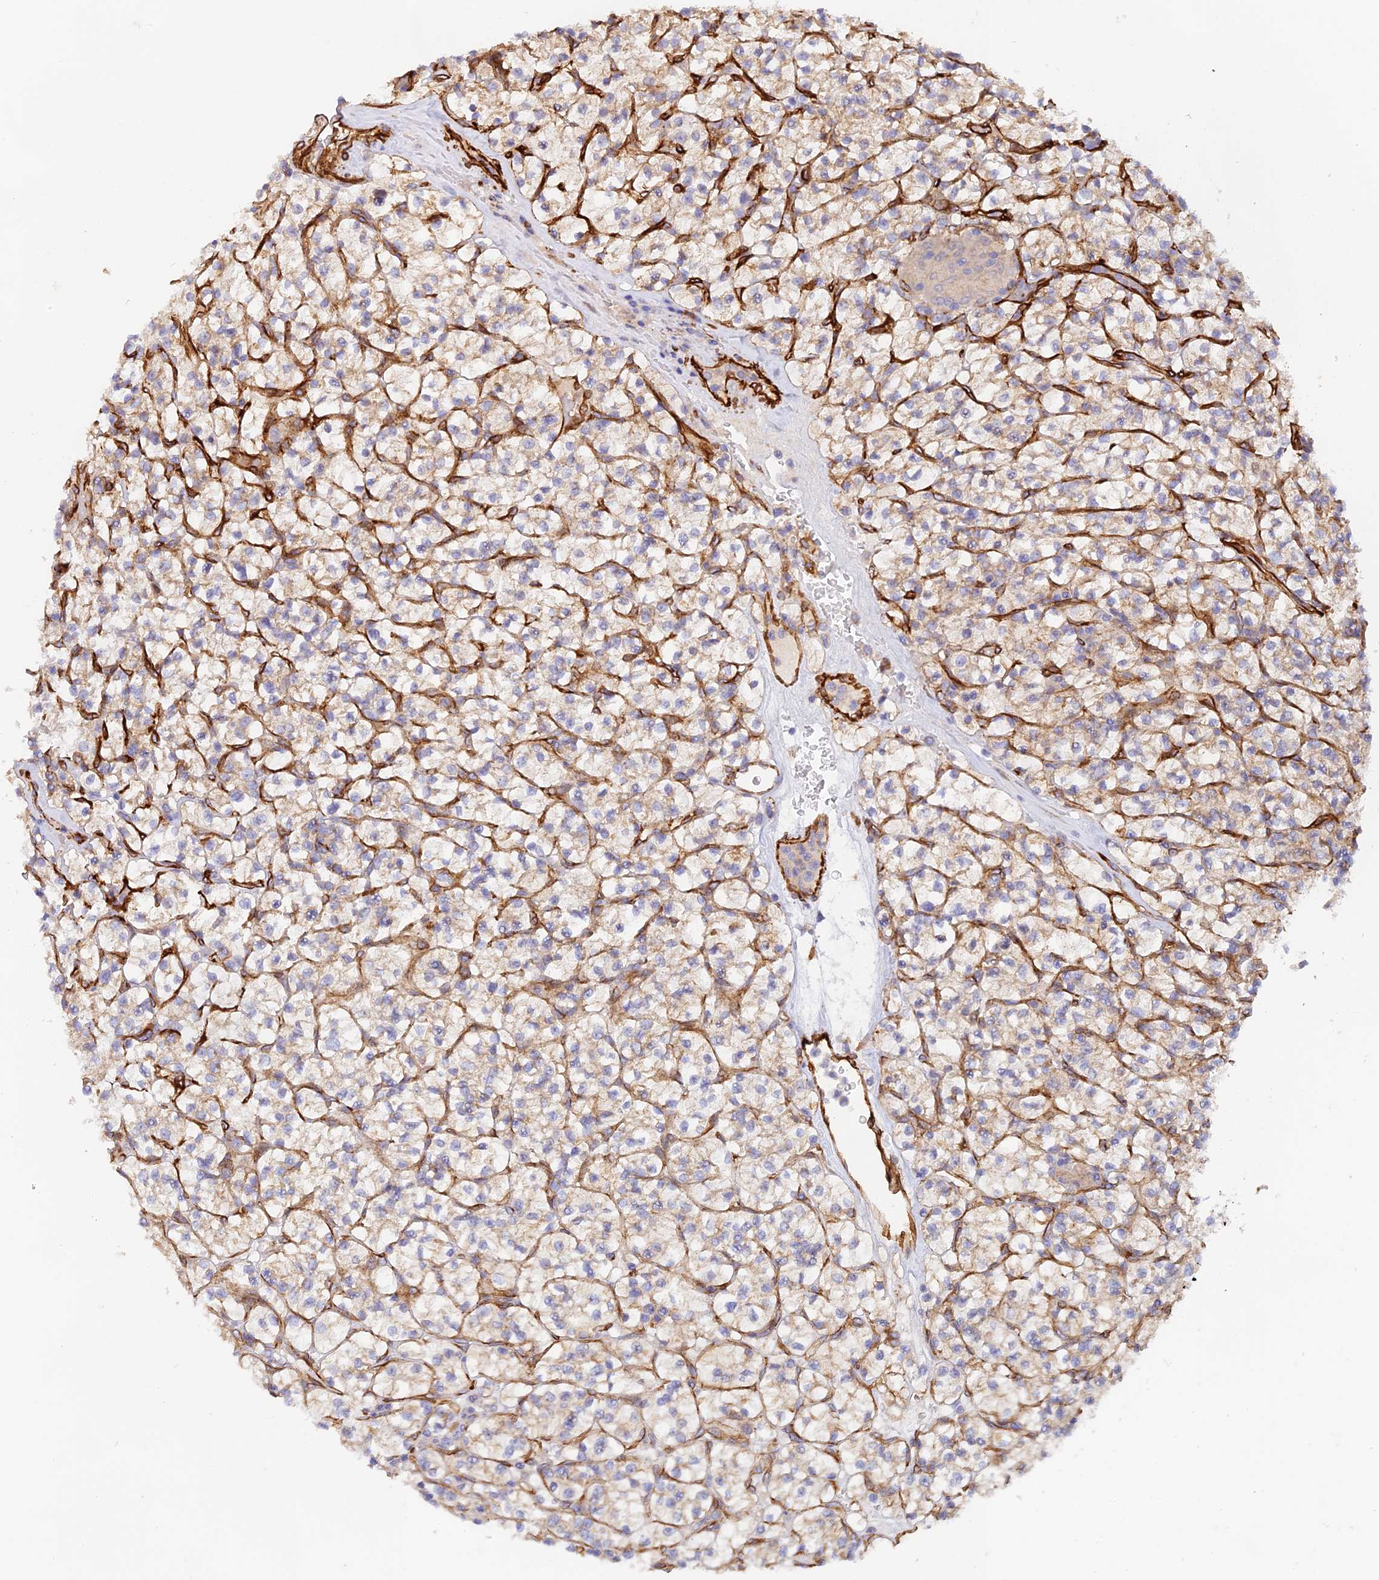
{"staining": {"intensity": "weak", "quantity": ">75%", "location": "cytoplasmic/membranous"}, "tissue": "renal cancer", "cell_type": "Tumor cells", "image_type": "cancer", "snomed": [{"axis": "morphology", "description": "Adenocarcinoma, NOS"}, {"axis": "topography", "description": "Kidney"}], "caption": "Human renal cancer (adenocarcinoma) stained with a brown dye demonstrates weak cytoplasmic/membranous positive staining in about >75% of tumor cells.", "gene": "MYO9A", "patient": {"sex": "female", "age": 64}}